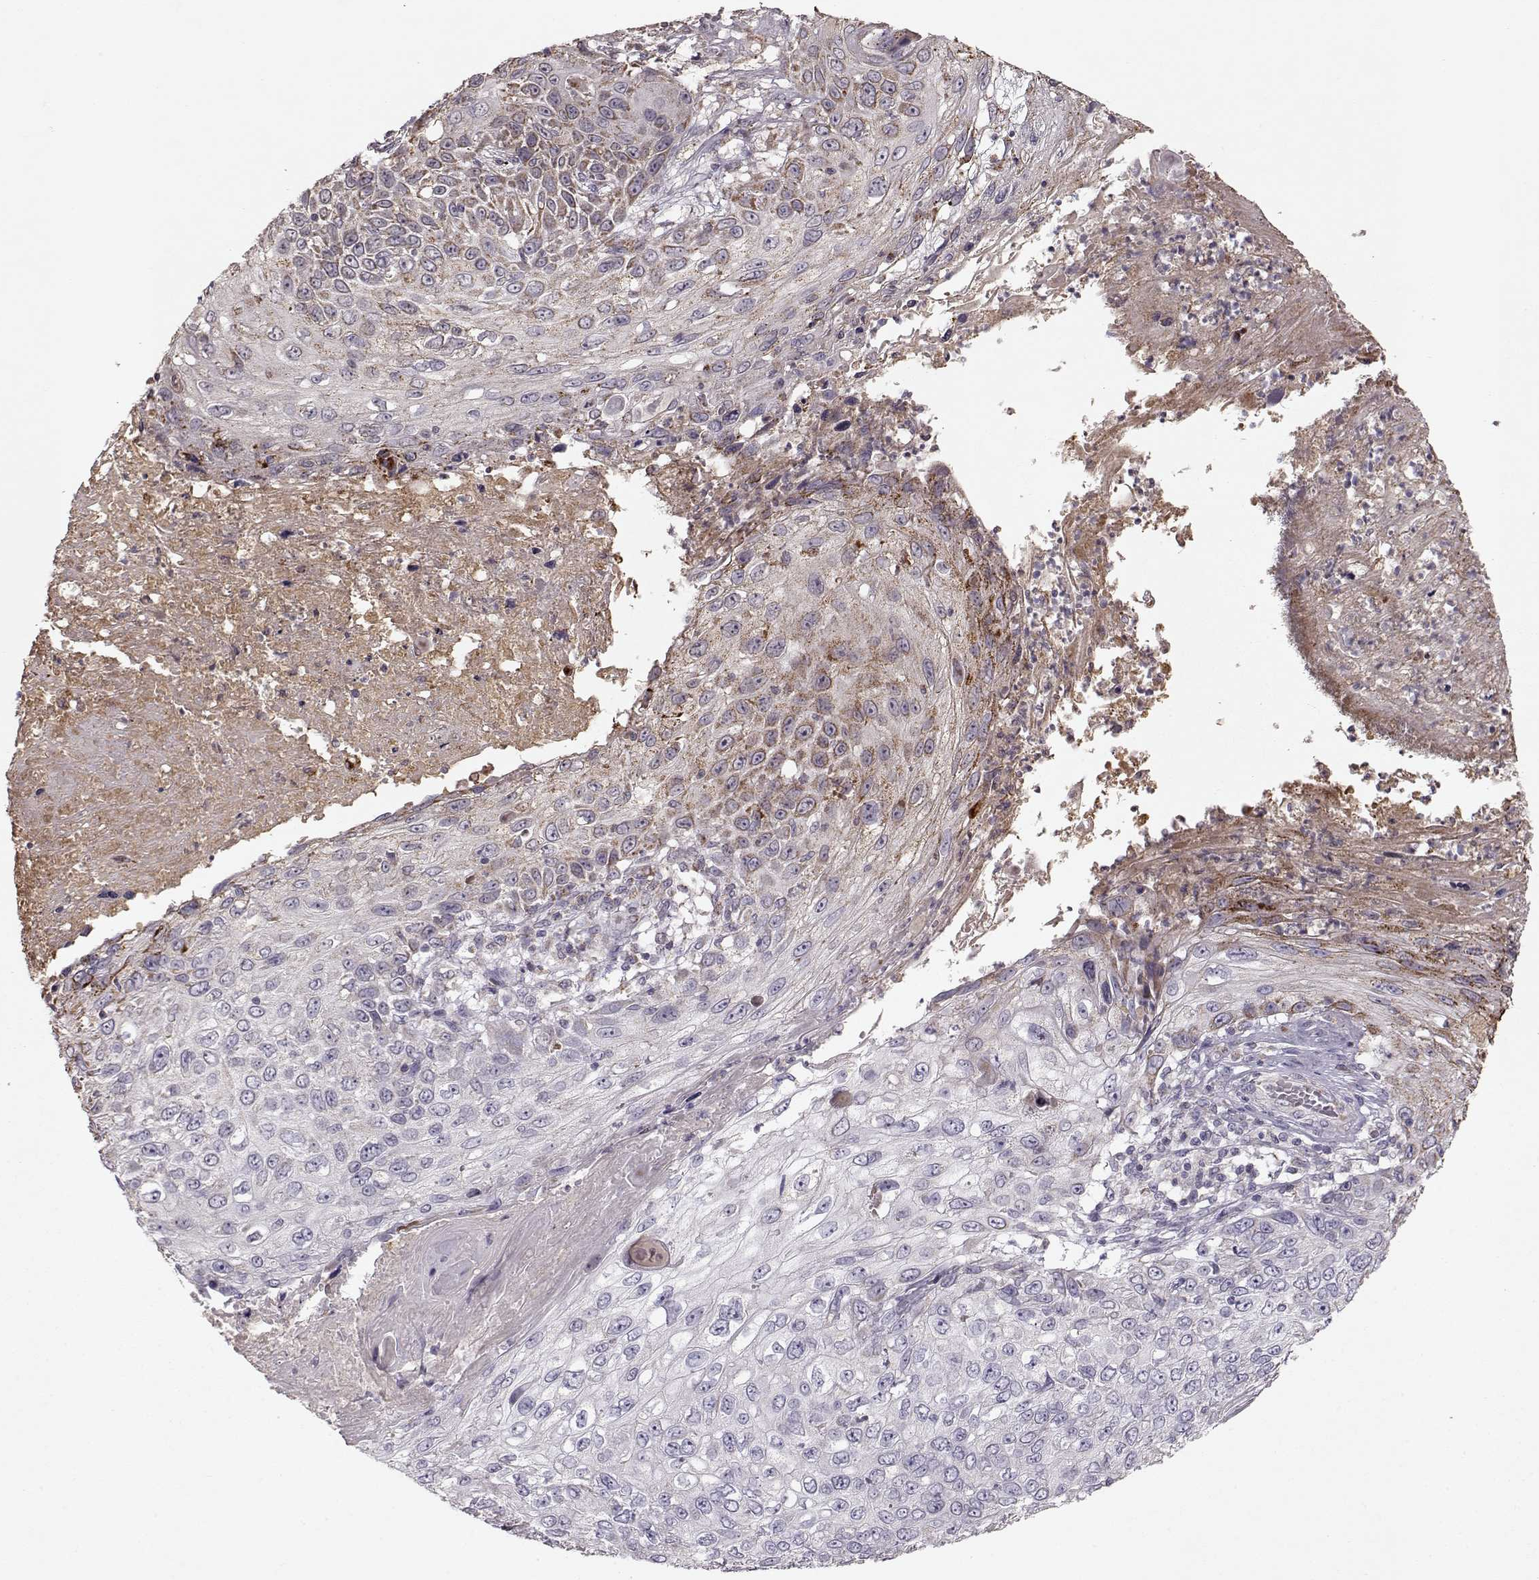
{"staining": {"intensity": "moderate", "quantity": "<25%", "location": "cytoplasmic/membranous"}, "tissue": "skin cancer", "cell_type": "Tumor cells", "image_type": "cancer", "snomed": [{"axis": "morphology", "description": "Squamous cell carcinoma, NOS"}, {"axis": "topography", "description": "Skin"}], "caption": "Protein staining displays moderate cytoplasmic/membranous positivity in about <25% of tumor cells in skin squamous cell carcinoma.", "gene": "CMTM3", "patient": {"sex": "male", "age": 92}}